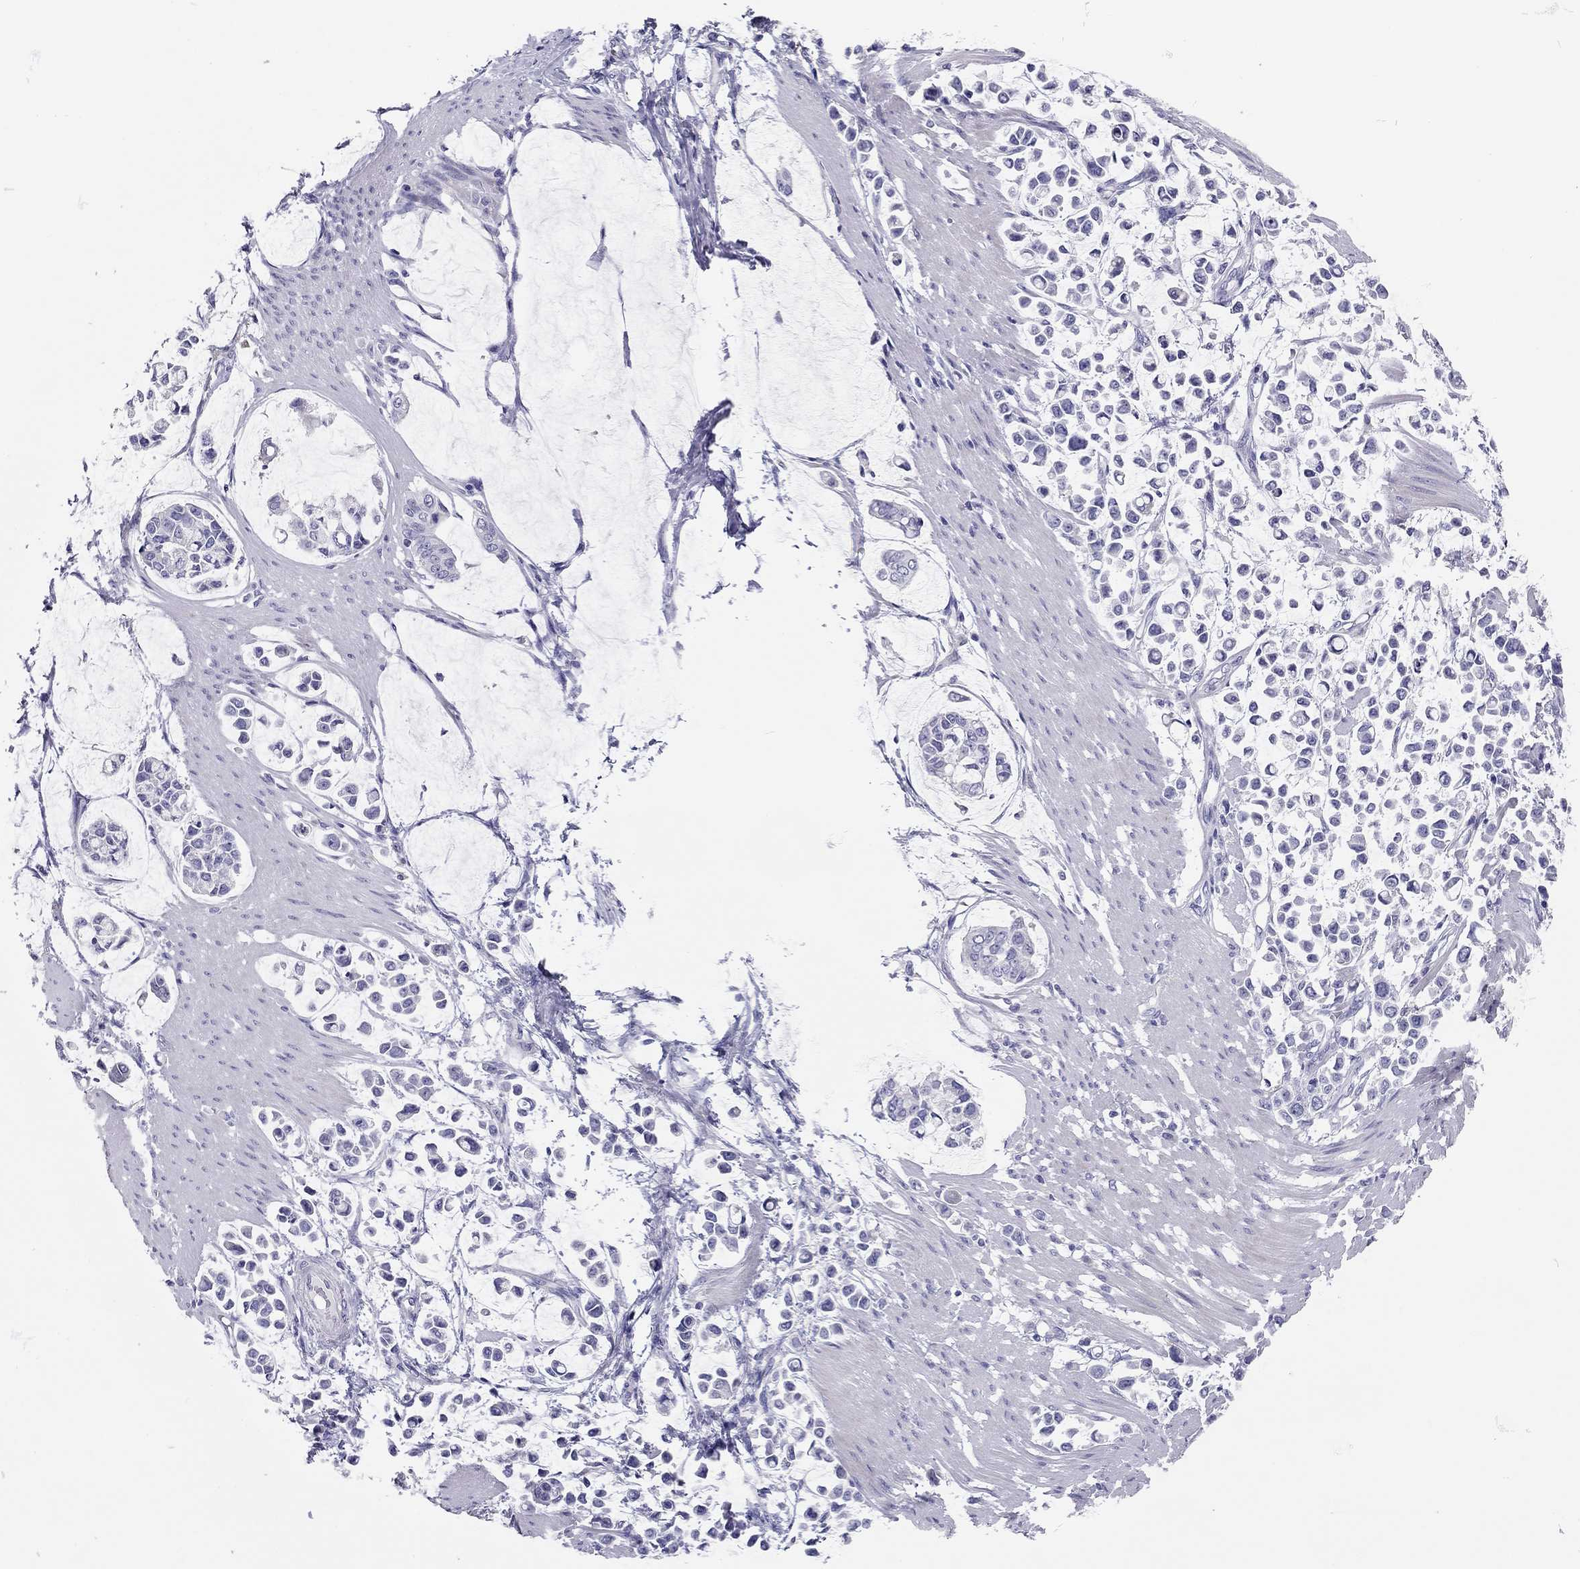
{"staining": {"intensity": "negative", "quantity": "none", "location": "none"}, "tissue": "stomach cancer", "cell_type": "Tumor cells", "image_type": "cancer", "snomed": [{"axis": "morphology", "description": "Adenocarcinoma, NOS"}, {"axis": "topography", "description": "Stomach"}], "caption": "Immunohistochemical staining of stomach cancer (adenocarcinoma) displays no significant staining in tumor cells.", "gene": "SCARB1", "patient": {"sex": "male", "age": 82}}